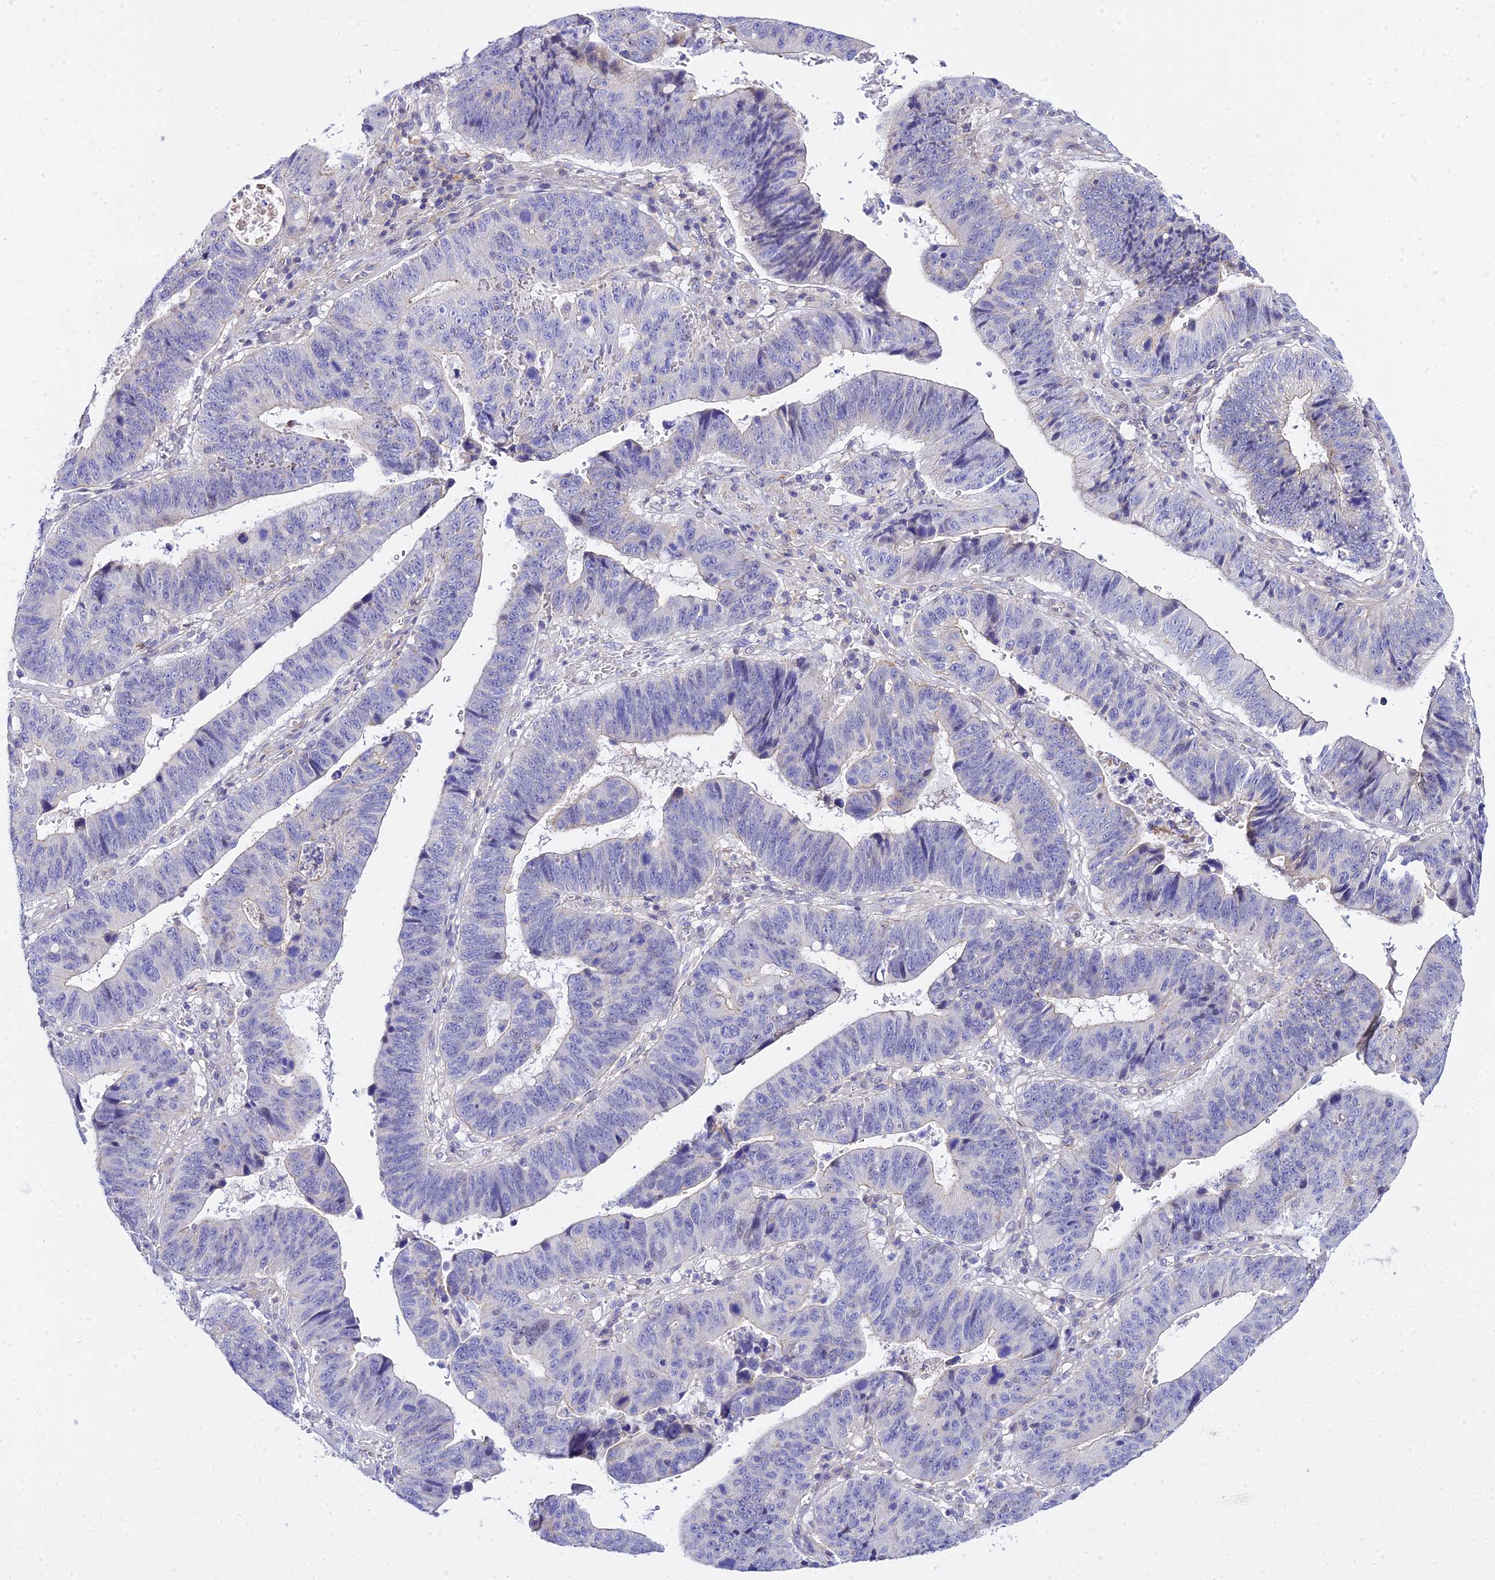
{"staining": {"intensity": "negative", "quantity": "none", "location": "none"}, "tissue": "stomach cancer", "cell_type": "Tumor cells", "image_type": "cancer", "snomed": [{"axis": "morphology", "description": "Adenocarcinoma, NOS"}, {"axis": "topography", "description": "Stomach"}], "caption": "DAB (3,3'-diaminobenzidine) immunohistochemical staining of human stomach adenocarcinoma shows no significant positivity in tumor cells. (Stains: DAB (3,3'-diaminobenzidine) immunohistochemistry with hematoxylin counter stain, Microscopy: brightfield microscopy at high magnification).", "gene": "ZNF628", "patient": {"sex": "male", "age": 59}}